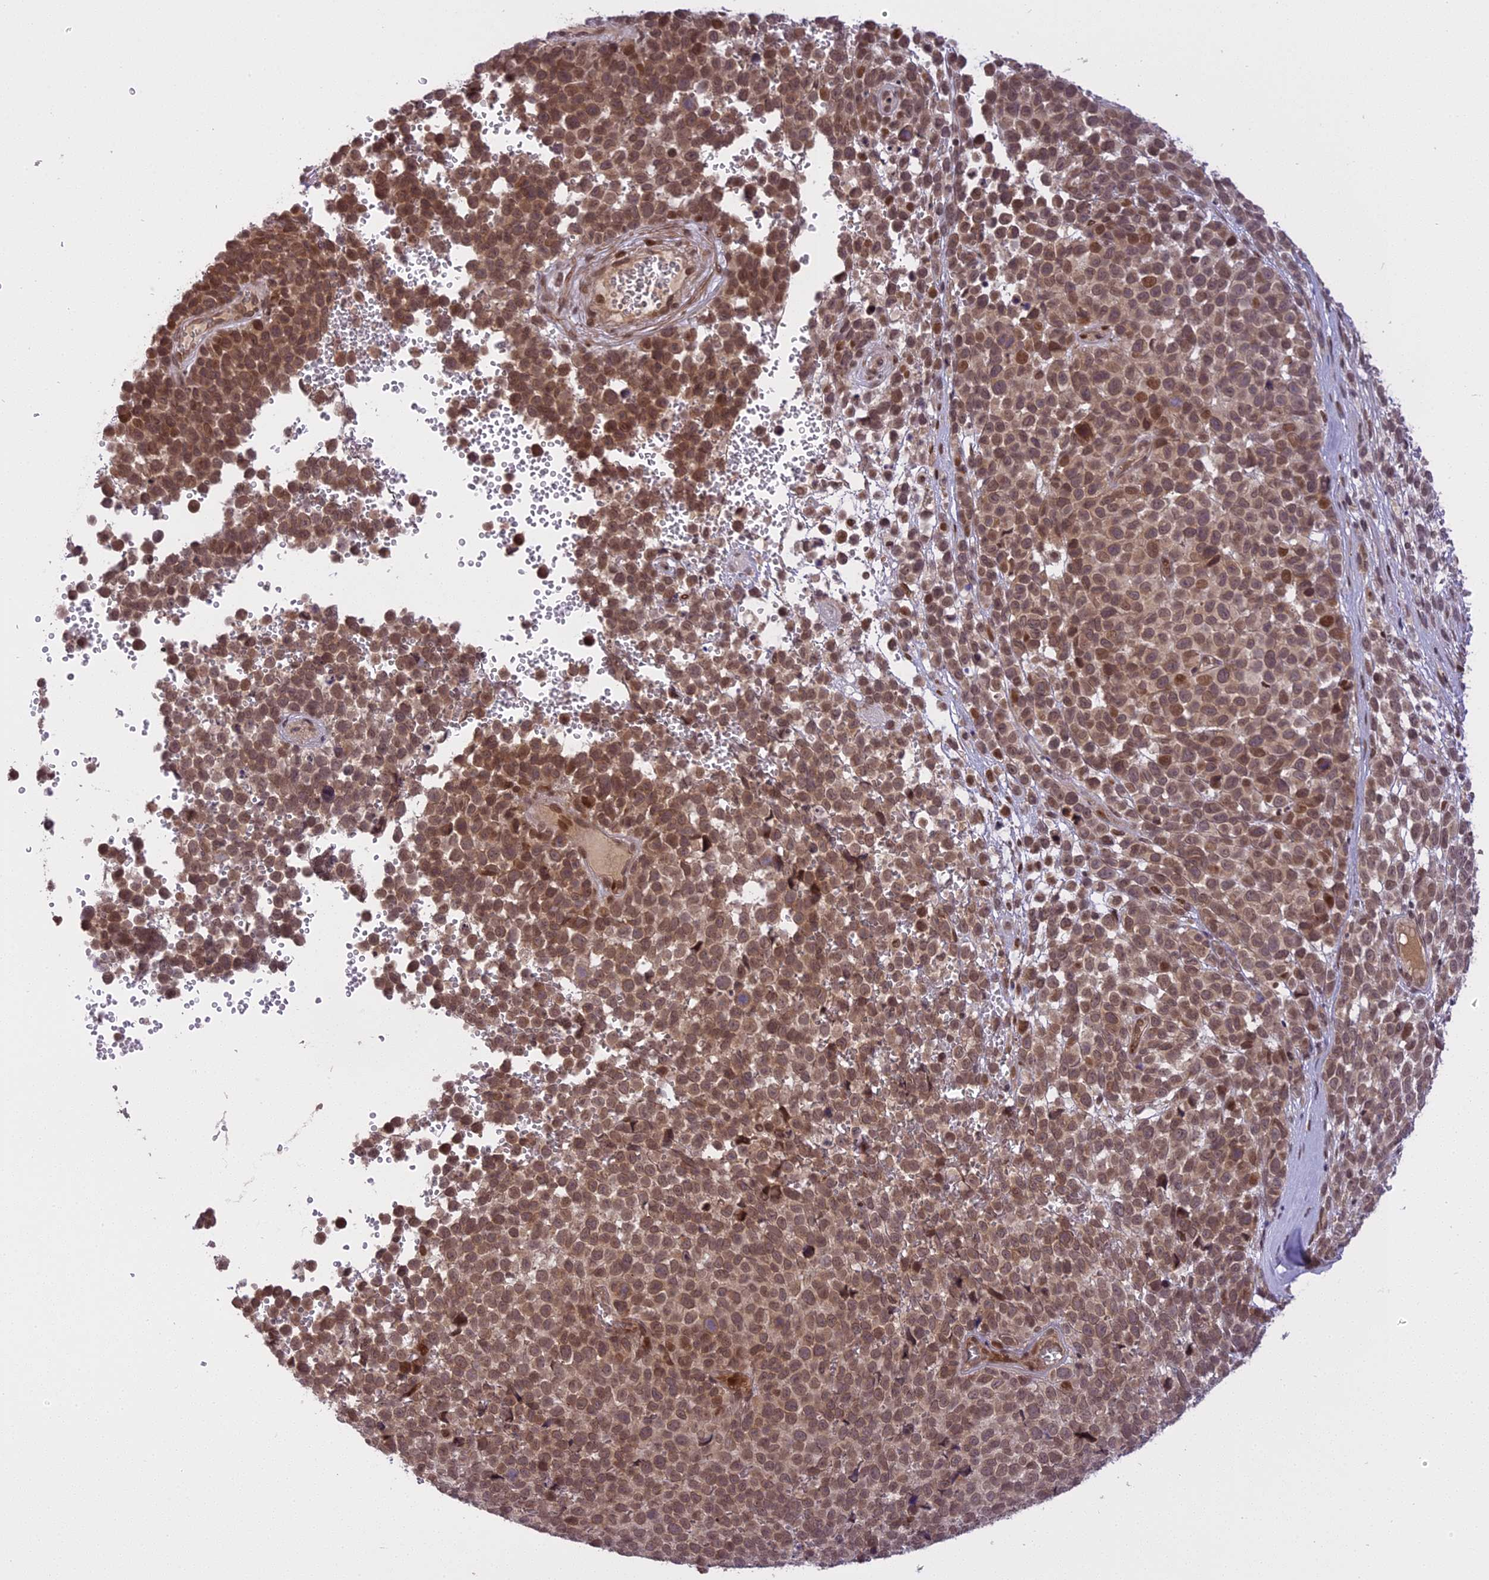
{"staining": {"intensity": "weak", "quantity": "25%-75%", "location": "cytoplasmic/membranous,nuclear"}, "tissue": "melanoma", "cell_type": "Tumor cells", "image_type": "cancer", "snomed": [{"axis": "morphology", "description": "Malignant melanoma, NOS"}, {"axis": "topography", "description": "Nose, NOS"}], "caption": "Weak cytoplasmic/membranous and nuclear protein staining is seen in approximately 25%-75% of tumor cells in melanoma. Immunohistochemistry stains the protein of interest in brown and the nuclei are stained blue.", "gene": "PRELID2", "patient": {"sex": "female", "age": 48}}